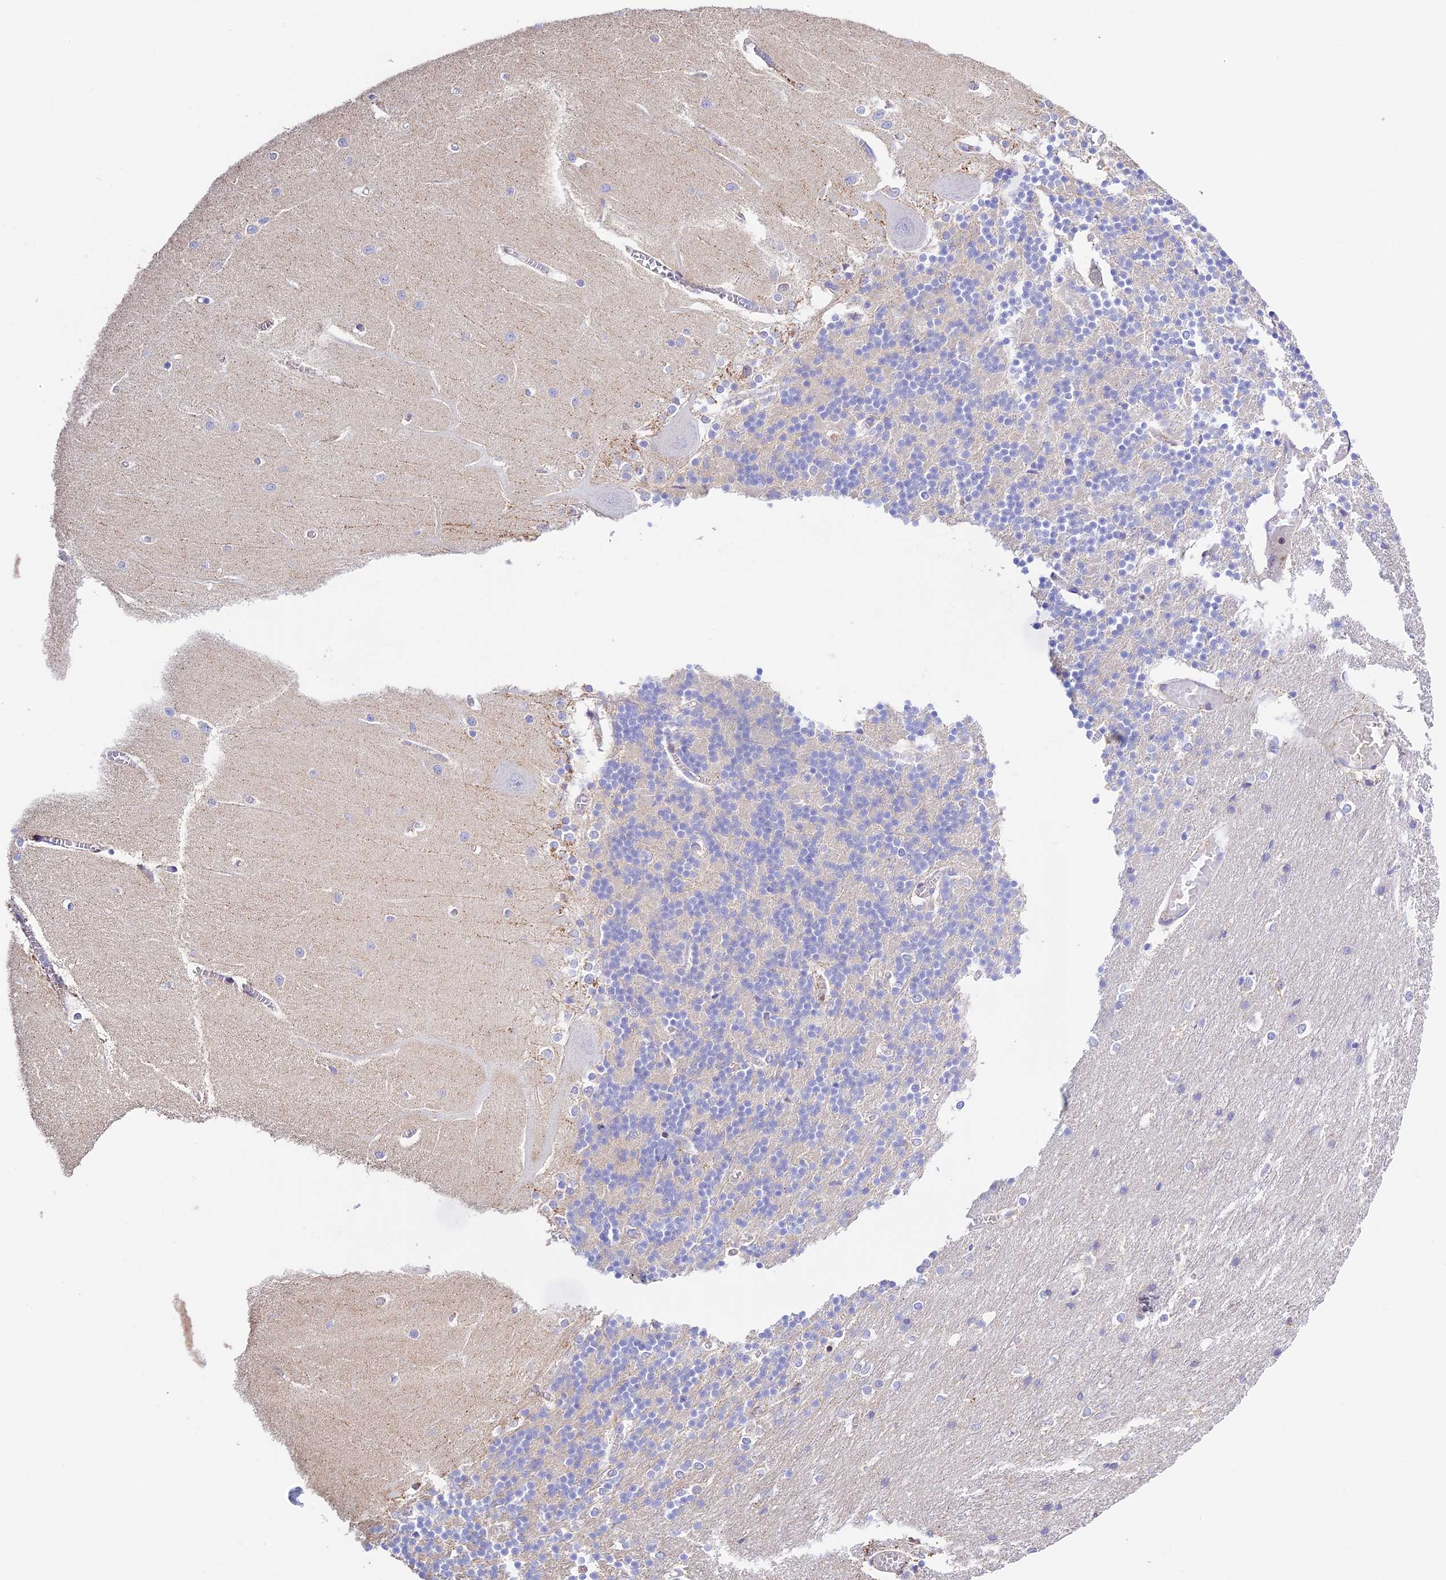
{"staining": {"intensity": "negative", "quantity": "none", "location": "none"}, "tissue": "cerebellum", "cell_type": "Cells in granular layer", "image_type": "normal", "snomed": [{"axis": "morphology", "description": "Normal tissue, NOS"}, {"axis": "topography", "description": "Cerebellum"}], "caption": "A high-resolution histopathology image shows immunohistochemistry staining of unremarkable cerebellum, which displays no significant expression in cells in granular layer. (Brightfield microscopy of DAB immunohistochemistry at high magnification).", "gene": "PRIM1", "patient": {"sex": "male", "age": 37}}